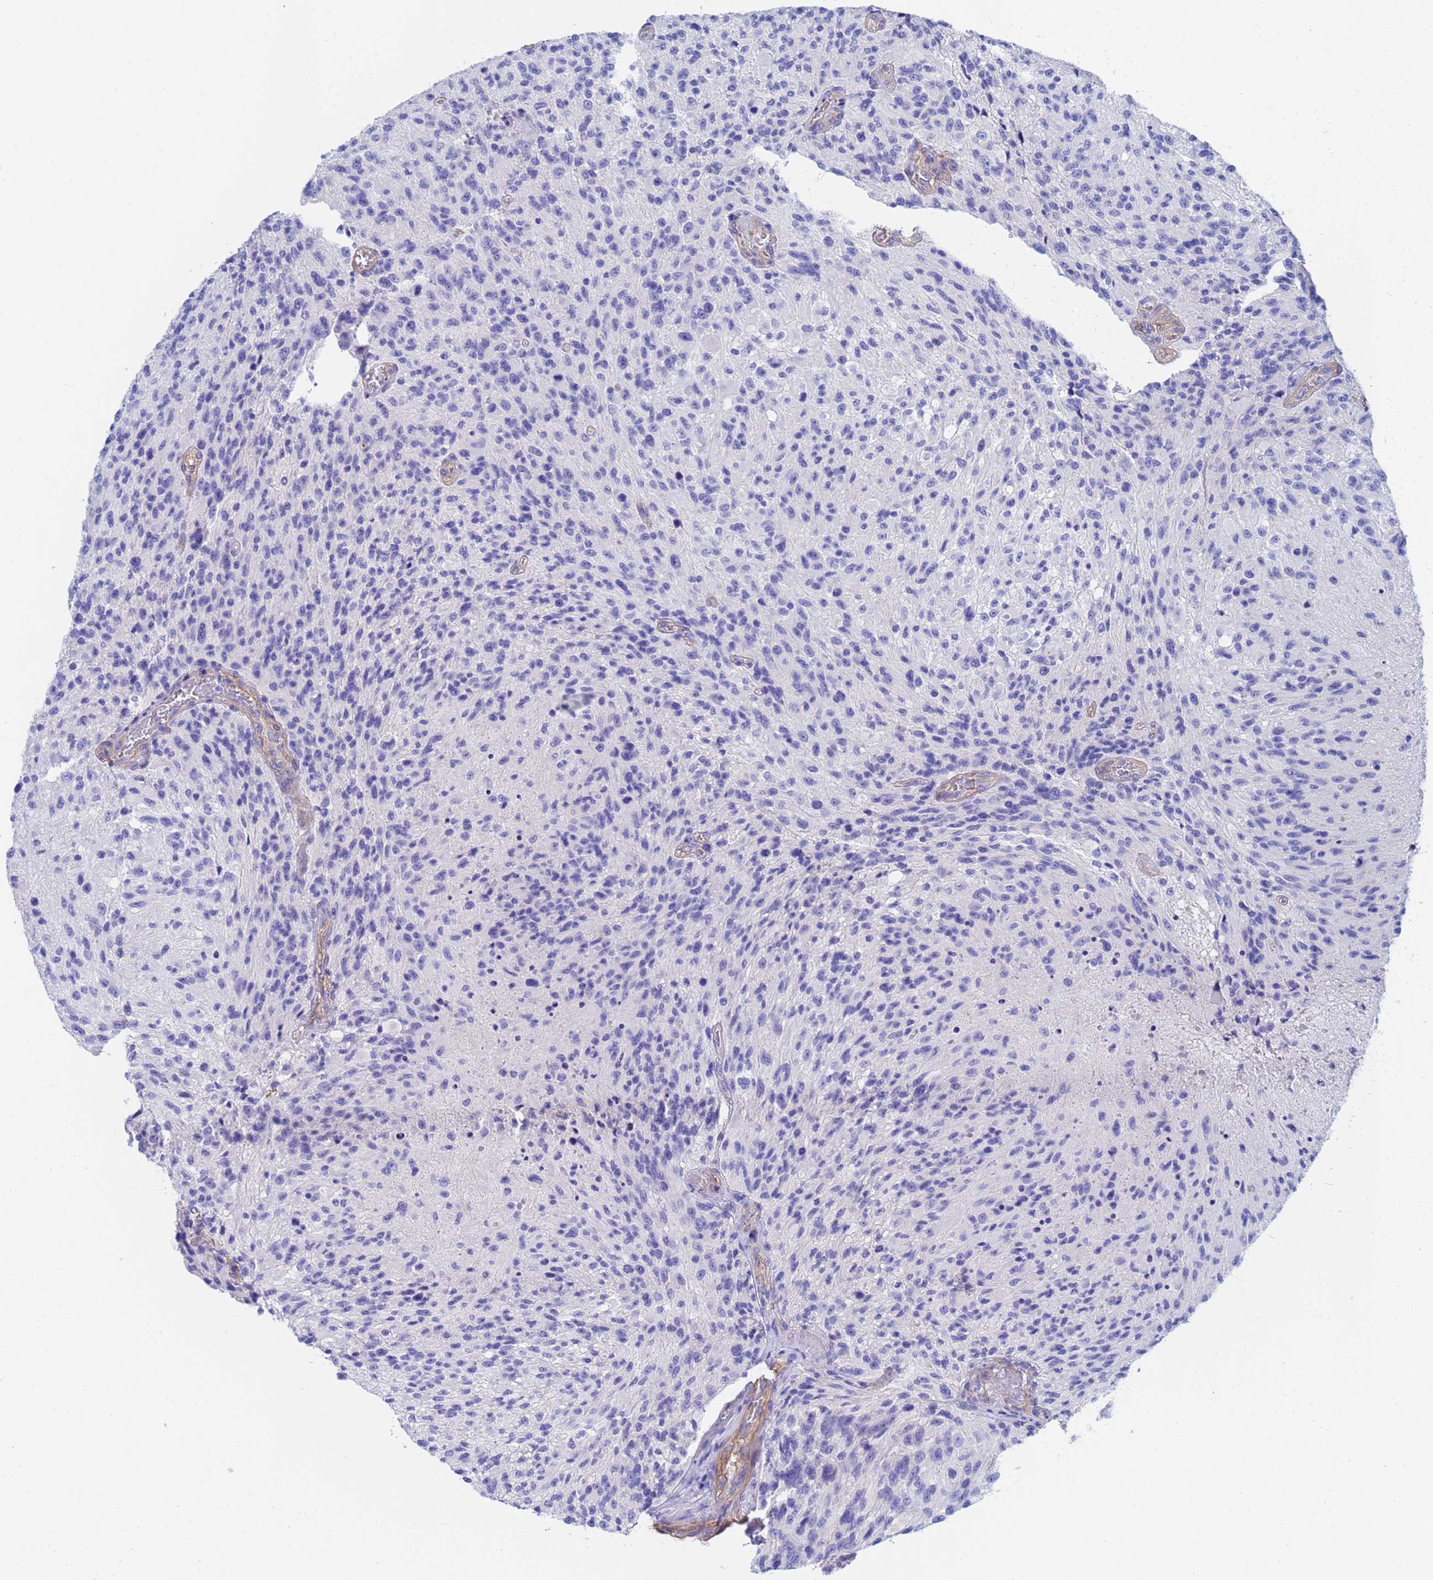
{"staining": {"intensity": "negative", "quantity": "none", "location": "none"}, "tissue": "glioma", "cell_type": "Tumor cells", "image_type": "cancer", "snomed": [{"axis": "morphology", "description": "Normal tissue, NOS"}, {"axis": "morphology", "description": "Glioma, malignant, High grade"}, {"axis": "topography", "description": "Cerebral cortex"}], "caption": "Tumor cells show no significant expression in malignant glioma (high-grade).", "gene": "CST4", "patient": {"sex": "male", "age": 56}}